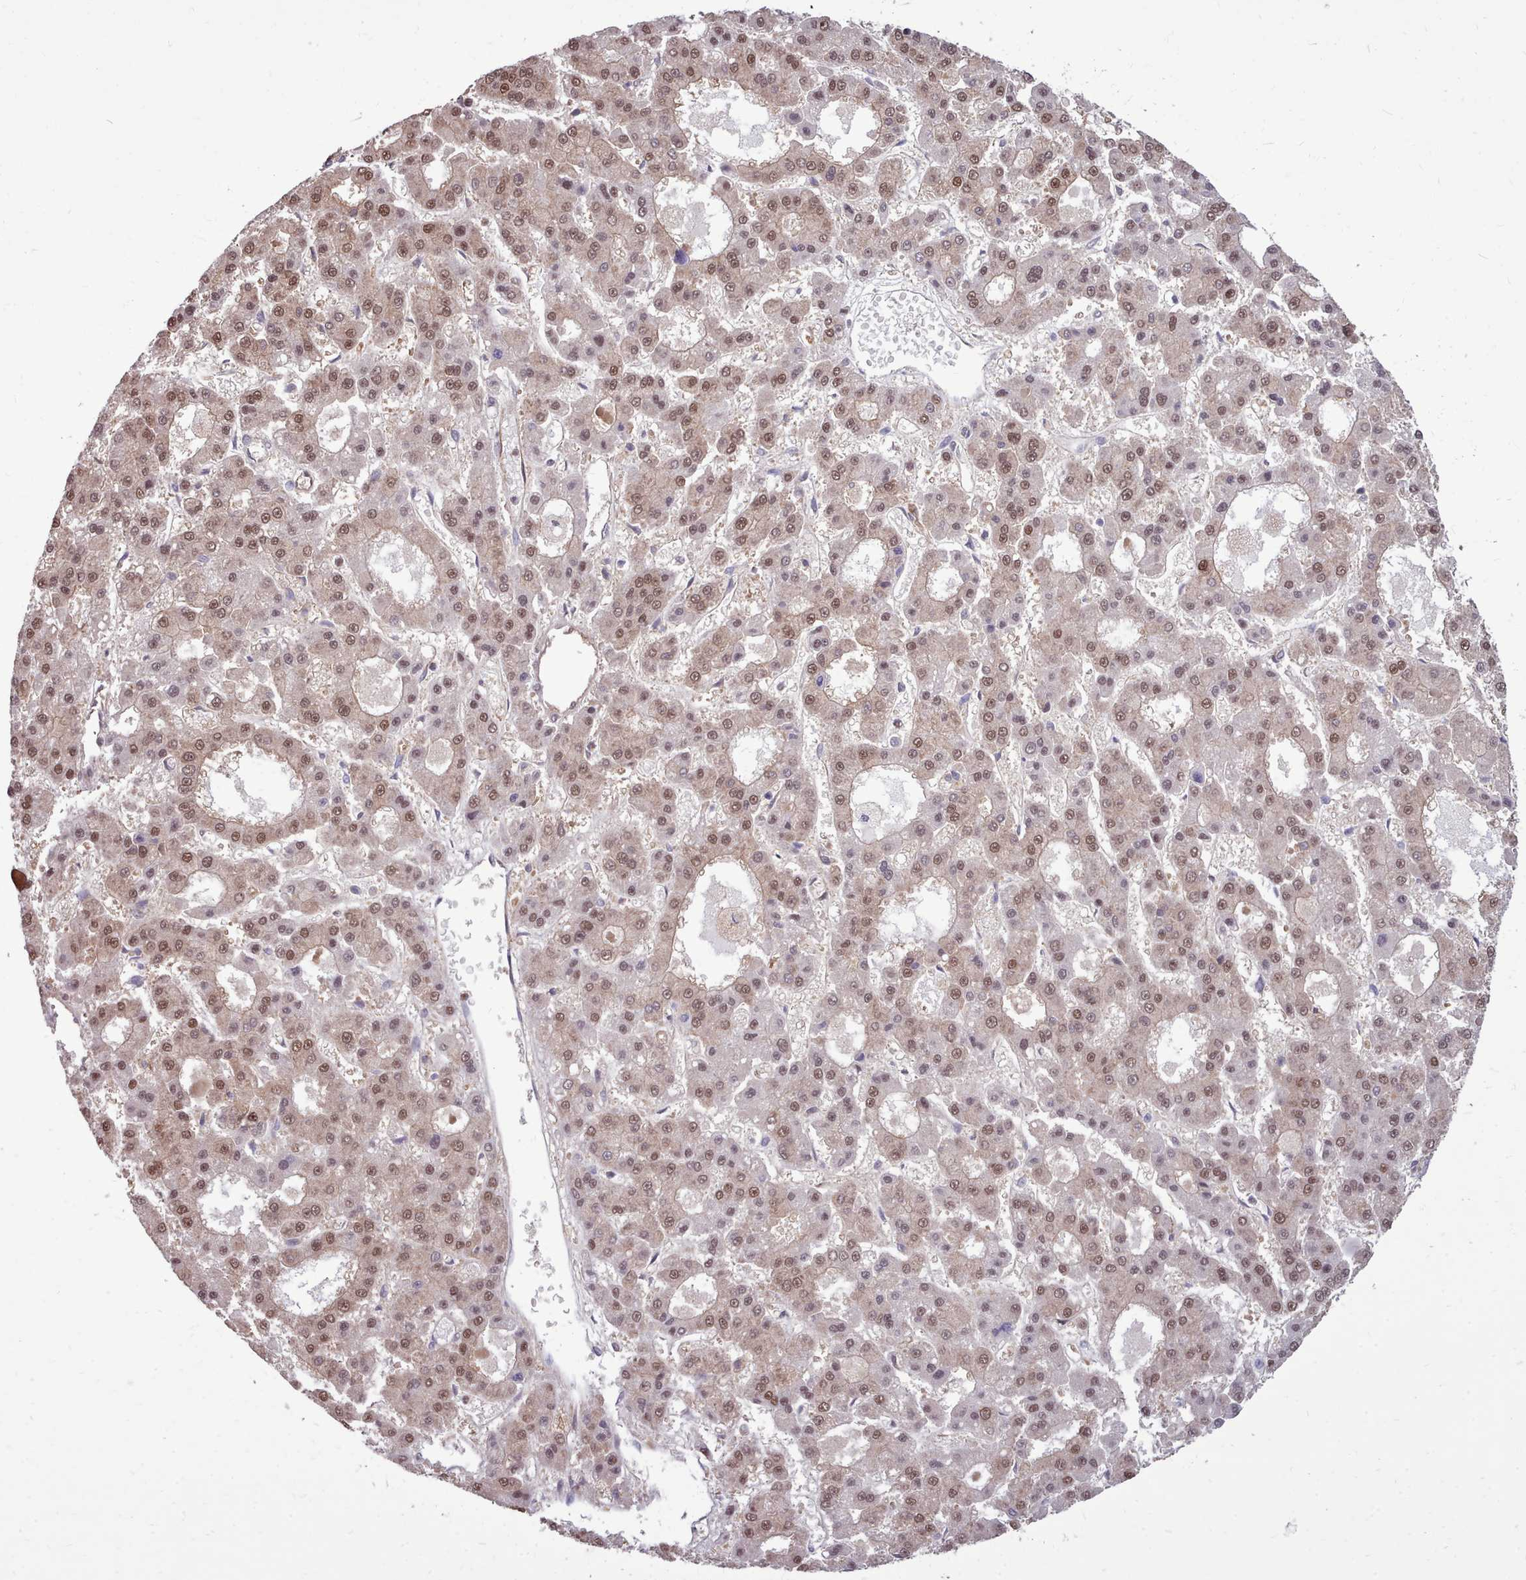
{"staining": {"intensity": "moderate", "quantity": ">75%", "location": "nuclear"}, "tissue": "liver cancer", "cell_type": "Tumor cells", "image_type": "cancer", "snomed": [{"axis": "morphology", "description": "Carcinoma, Hepatocellular, NOS"}, {"axis": "topography", "description": "Liver"}], "caption": "Liver cancer (hepatocellular carcinoma) stained with immunohistochemistry (IHC) reveals moderate nuclear staining in approximately >75% of tumor cells. (Stains: DAB in brown, nuclei in blue, Microscopy: brightfield microscopy at high magnification).", "gene": "AHCY", "patient": {"sex": "male", "age": 70}}